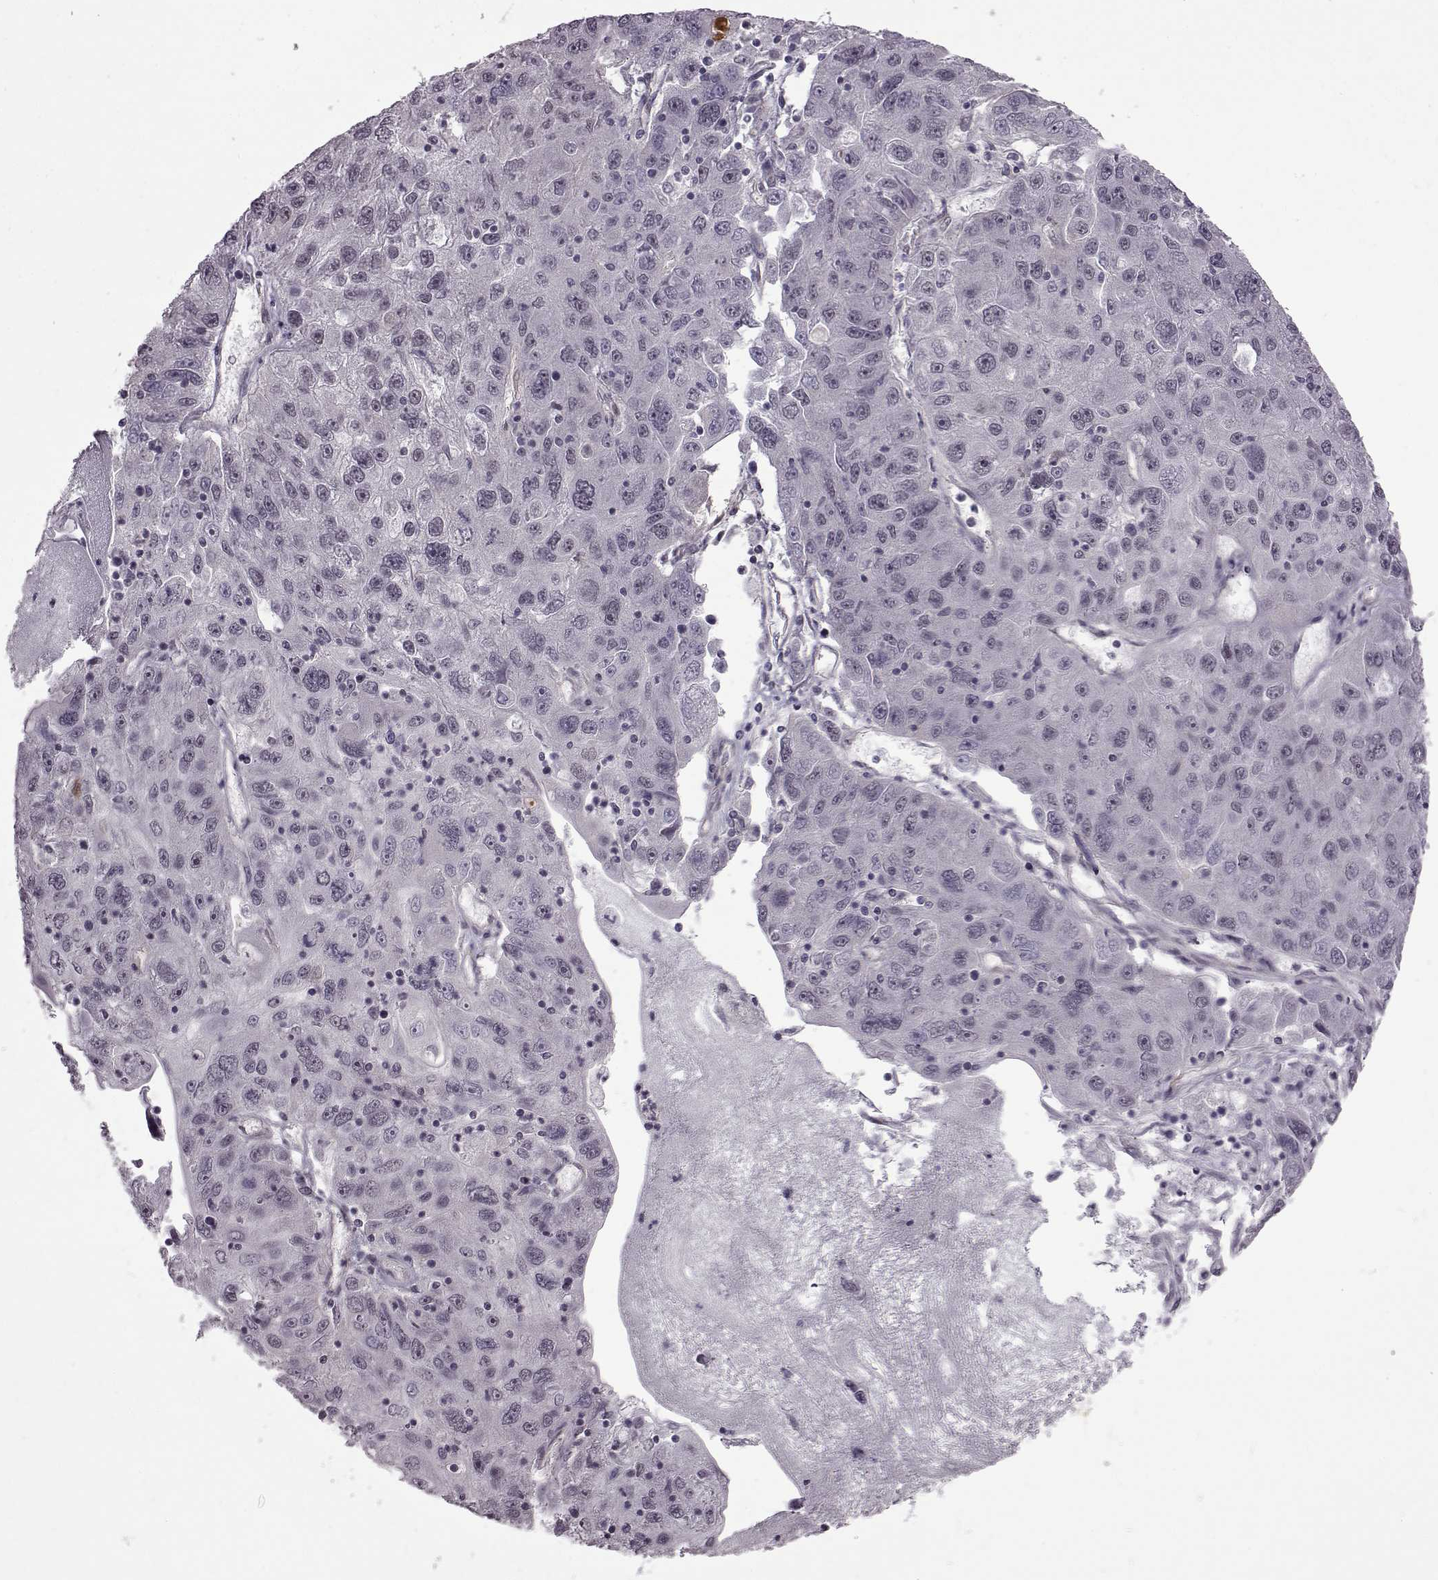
{"staining": {"intensity": "negative", "quantity": "none", "location": "none"}, "tissue": "stomach cancer", "cell_type": "Tumor cells", "image_type": "cancer", "snomed": [{"axis": "morphology", "description": "Adenocarcinoma, NOS"}, {"axis": "topography", "description": "Stomach"}], "caption": "Adenocarcinoma (stomach) was stained to show a protein in brown. There is no significant expression in tumor cells.", "gene": "SYNPO2", "patient": {"sex": "male", "age": 56}}